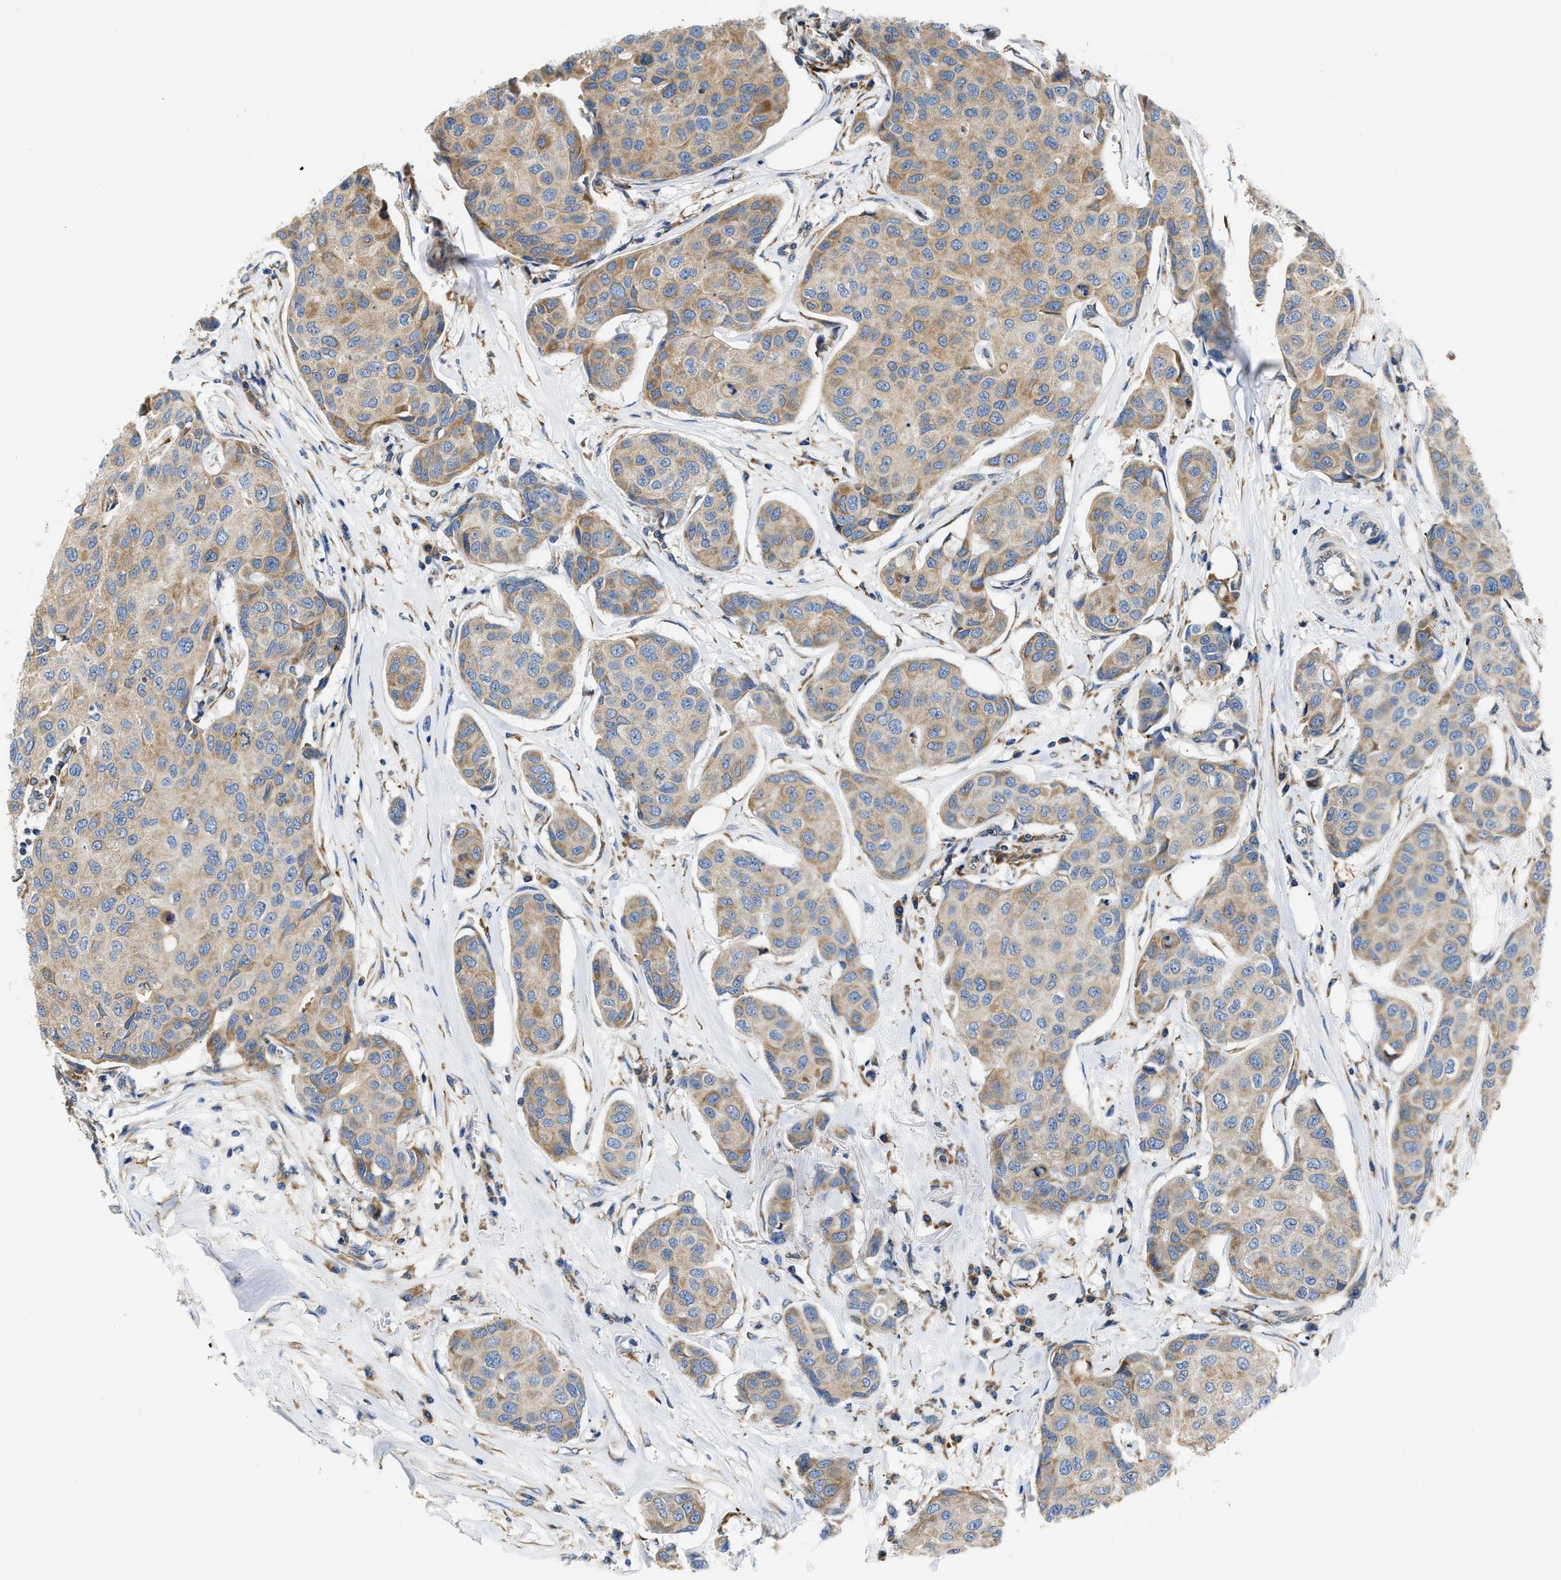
{"staining": {"intensity": "moderate", "quantity": ">75%", "location": "cytoplasmic/membranous"}, "tissue": "breast cancer", "cell_type": "Tumor cells", "image_type": "cancer", "snomed": [{"axis": "morphology", "description": "Duct carcinoma"}, {"axis": "topography", "description": "Breast"}], "caption": "This photomicrograph demonstrates immunohistochemistry staining of breast cancer, with medium moderate cytoplasmic/membranous expression in about >75% of tumor cells.", "gene": "HDHD3", "patient": {"sex": "female", "age": 80}}